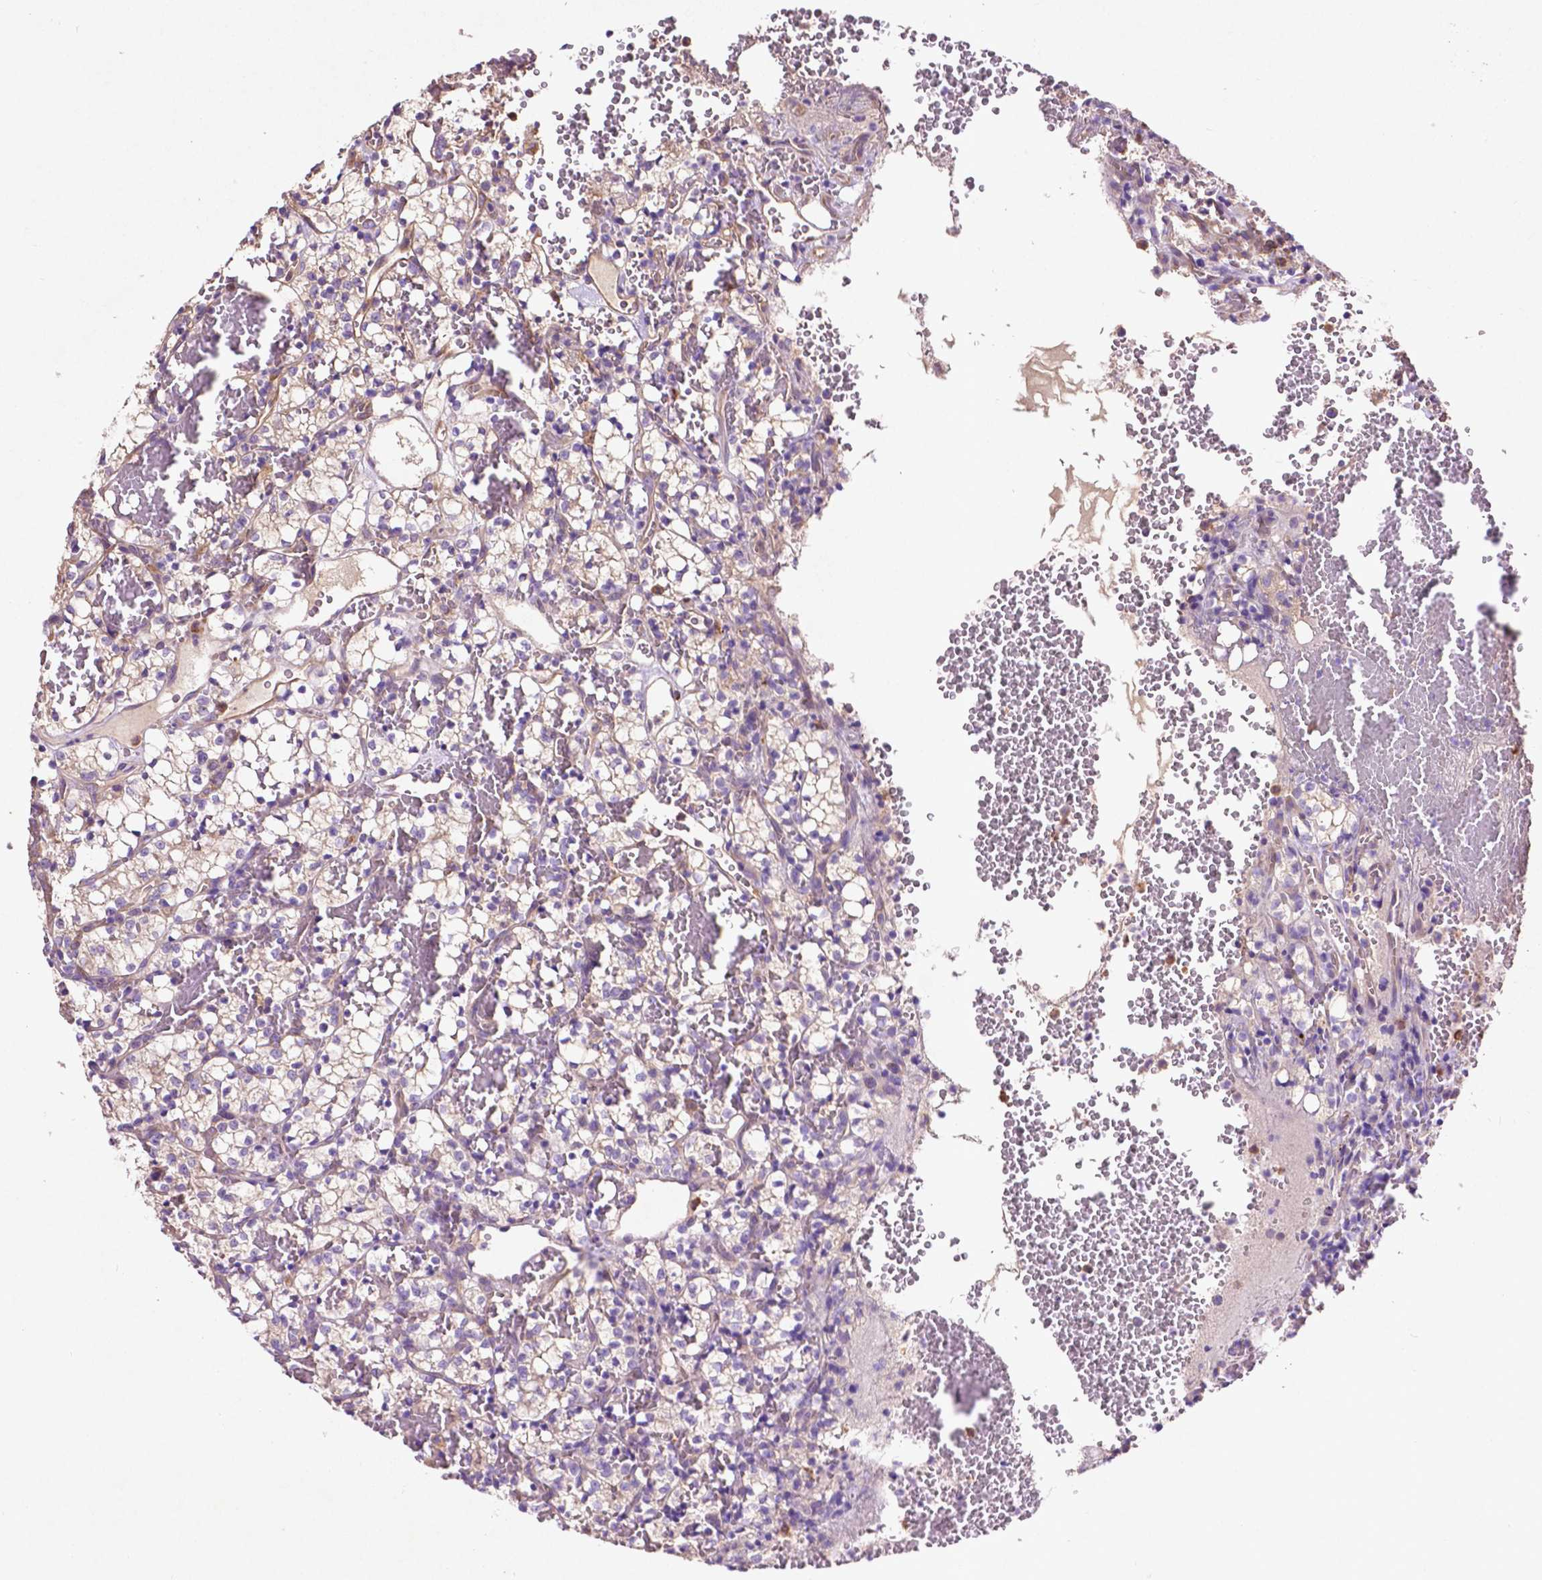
{"staining": {"intensity": "weak", "quantity": "25%-75%", "location": "cytoplasmic/membranous"}, "tissue": "renal cancer", "cell_type": "Tumor cells", "image_type": "cancer", "snomed": [{"axis": "morphology", "description": "Adenocarcinoma, NOS"}, {"axis": "topography", "description": "Kidney"}], "caption": "This image displays adenocarcinoma (renal) stained with IHC to label a protein in brown. The cytoplasmic/membranous of tumor cells show weak positivity for the protein. Nuclei are counter-stained blue.", "gene": "GDPD5", "patient": {"sex": "female", "age": 69}}